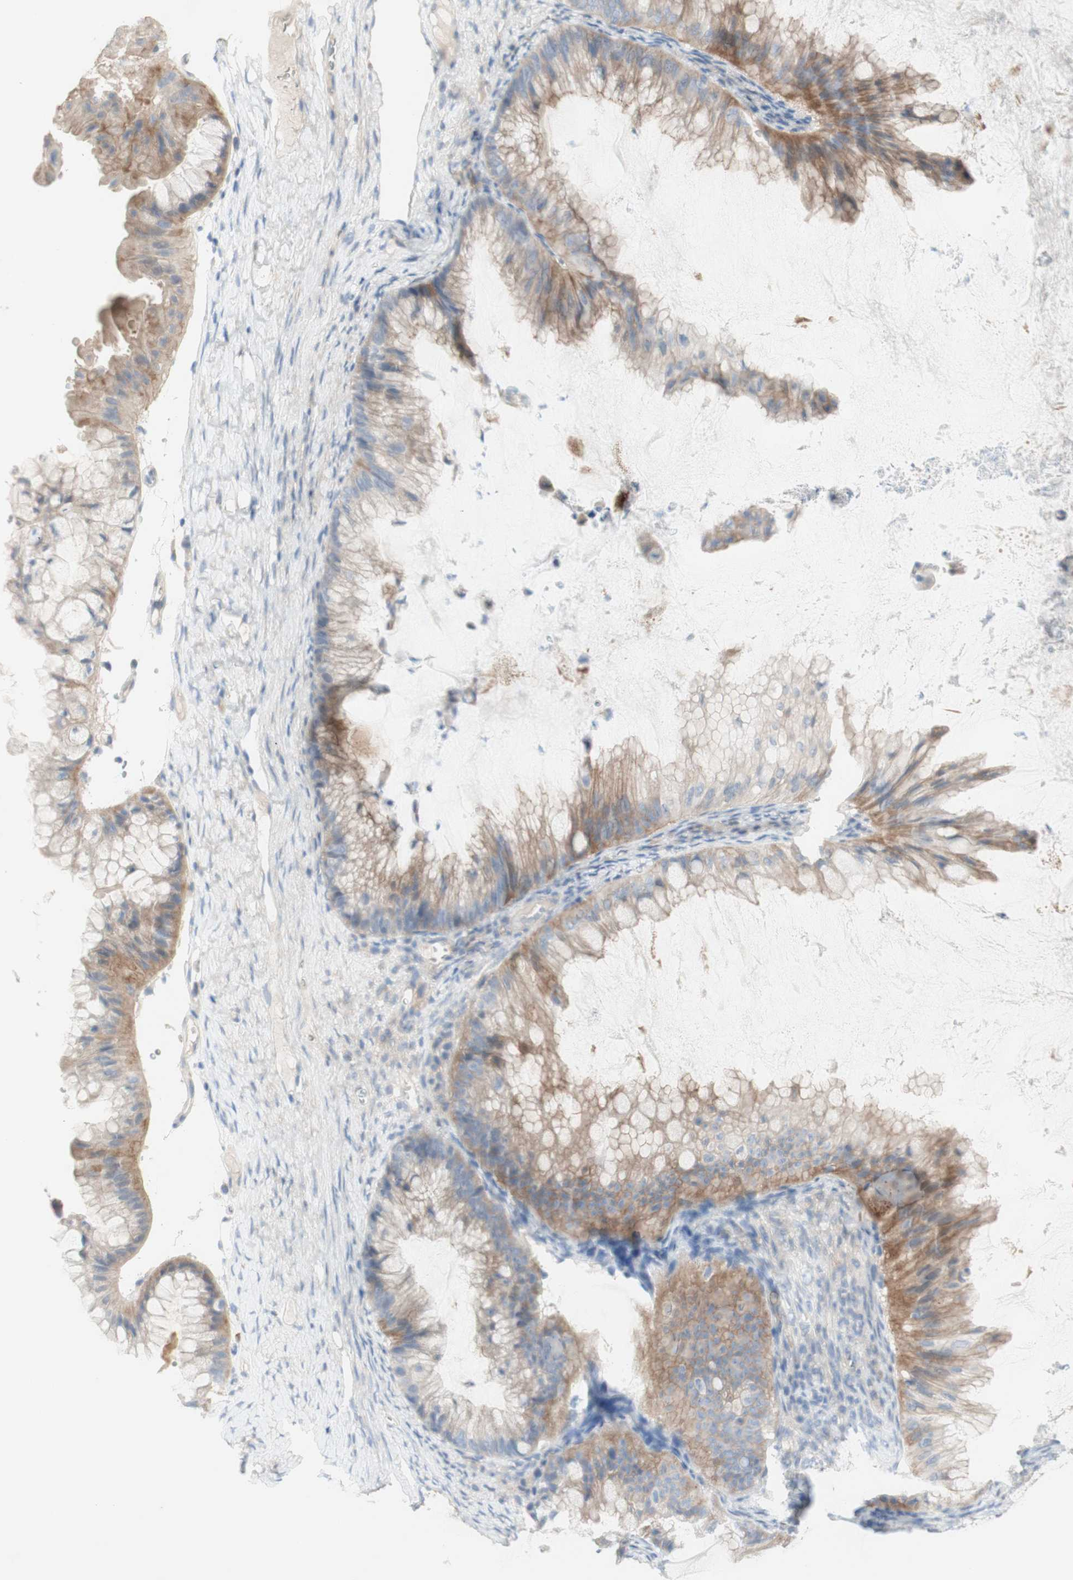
{"staining": {"intensity": "moderate", "quantity": ">75%", "location": "cytoplasmic/membranous"}, "tissue": "ovarian cancer", "cell_type": "Tumor cells", "image_type": "cancer", "snomed": [{"axis": "morphology", "description": "Cystadenocarcinoma, mucinous, NOS"}, {"axis": "topography", "description": "Ovary"}], "caption": "High-power microscopy captured an immunohistochemistry (IHC) histopathology image of mucinous cystadenocarcinoma (ovarian), revealing moderate cytoplasmic/membranous expression in about >75% of tumor cells. The protein of interest is stained brown, and the nuclei are stained in blue (DAB IHC with brightfield microscopy, high magnification).", "gene": "MANEA", "patient": {"sex": "female", "age": 61}}